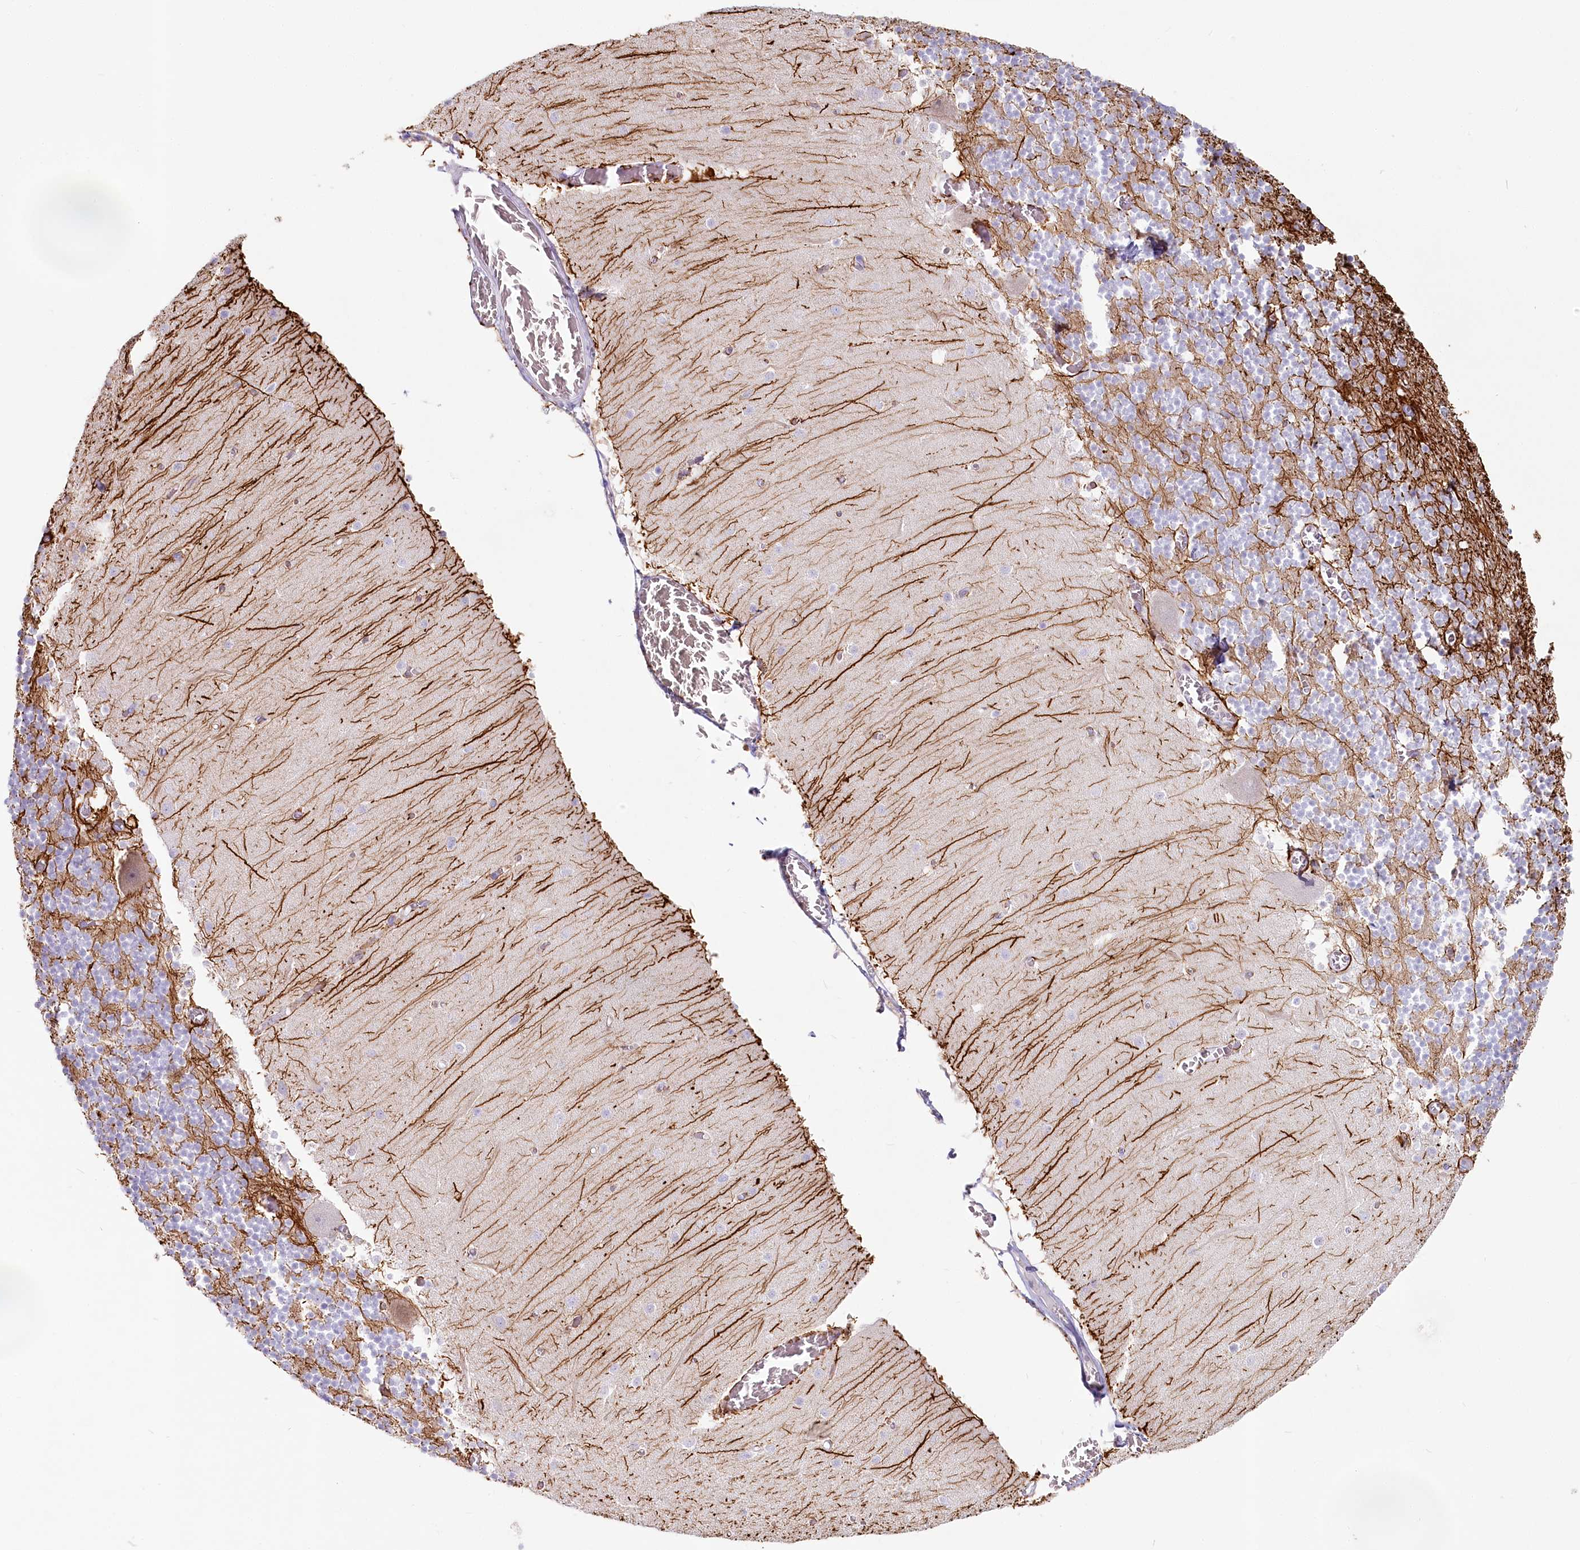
{"staining": {"intensity": "moderate", "quantity": "25%-75%", "location": "cytoplasmic/membranous"}, "tissue": "cerebellum", "cell_type": "Cells in granular layer", "image_type": "normal", "snomed": [{"axis": "morphology", "description": "Normal tissue, NOS"}, {"axis": "topography", "description": "Cerebellum"}], "caption": "Immunohistochemistry (IHC) photomicrograph of unremarkable cerebellum stained for a protein (brown), which shows medium levels of moderate cytoplasmic/membranous expression in approximately 25%-75% of cells in granular layer.", "gene": "IFIT5", "patient": {"sex": "female", "age": 28}}